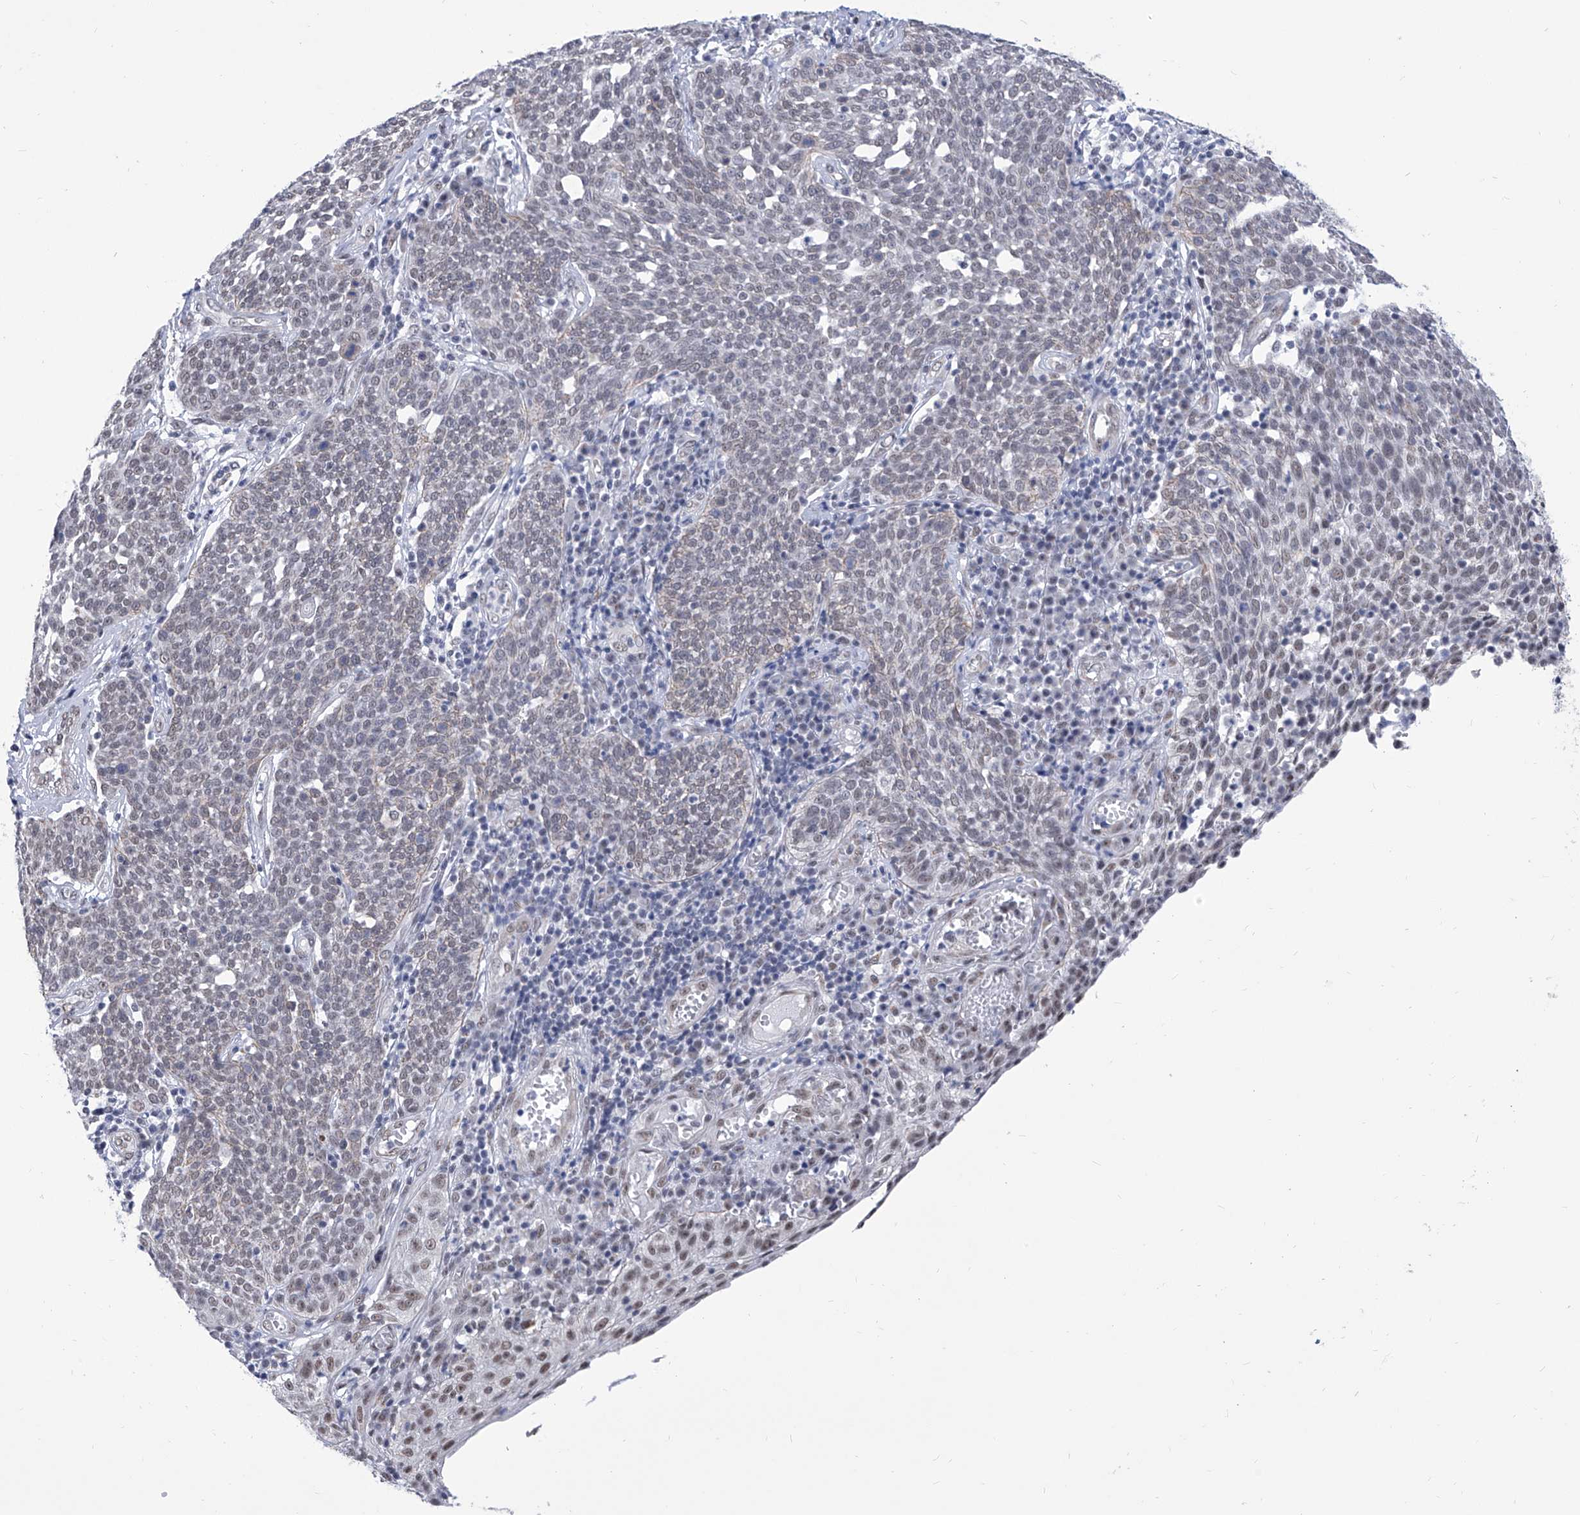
{"staining": {"intensity": "weak", "quantity": "<25%", "location": "nuclear"}, "tissue": "cervical cancer", "cell_type": "Tumor cells", "image_type": "cancer", "snomed": [{"axis": "morphology", "description": "Squamous cell carcinoma, NOS"}, {"axis": "topography", "description": "Cervix"}], "caption": "Immunohistochemistry (IHC) of human squamous cell carcinoma (cervical) reveals no positivity in tumor cells.", "gene": "SART1", "patient": {"sex": "female", "age": 34}}